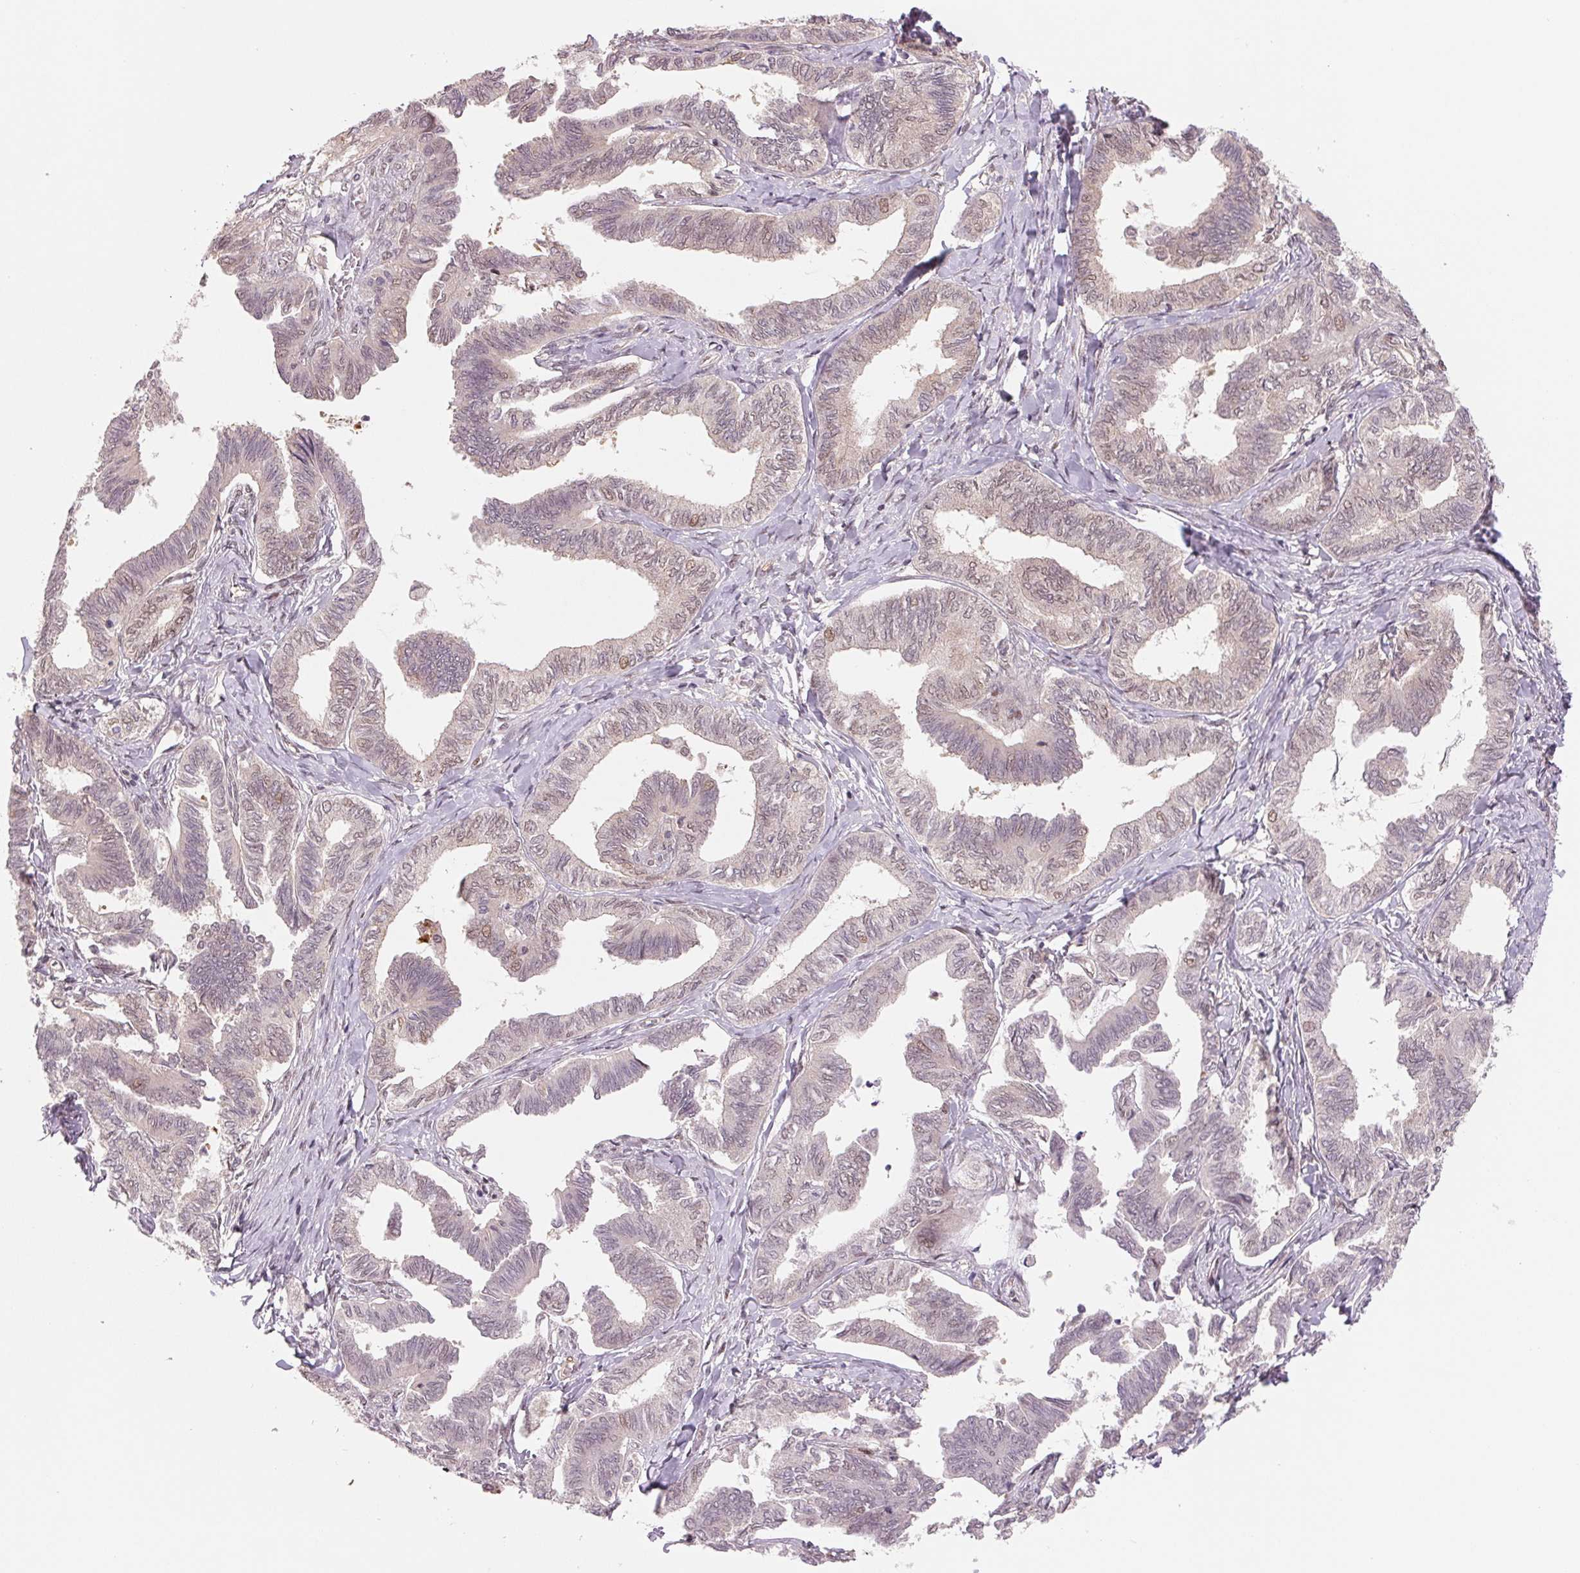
{"staining": {"intensity": "weak", "quantity": "25%-75%", "location": "cytoplasmic/membranous"}, "tissue": "ovarian cancer", "cell_type": "Tumor cells", "image_type": "cancer", "snomed": [{"axis": "morphology", "description": "Carcinoma, endometroid"}, {"axis": "topography", "description": "Ovary"}], "caption": "This is an image of IHC staining of ovarian cancer (endometroid carcinoma), which shows weak staining in the cytoplasmic/membranous of tumor cells.", "gene": "DNAJB6", "patient": {"sex": "female", "age": 70}}